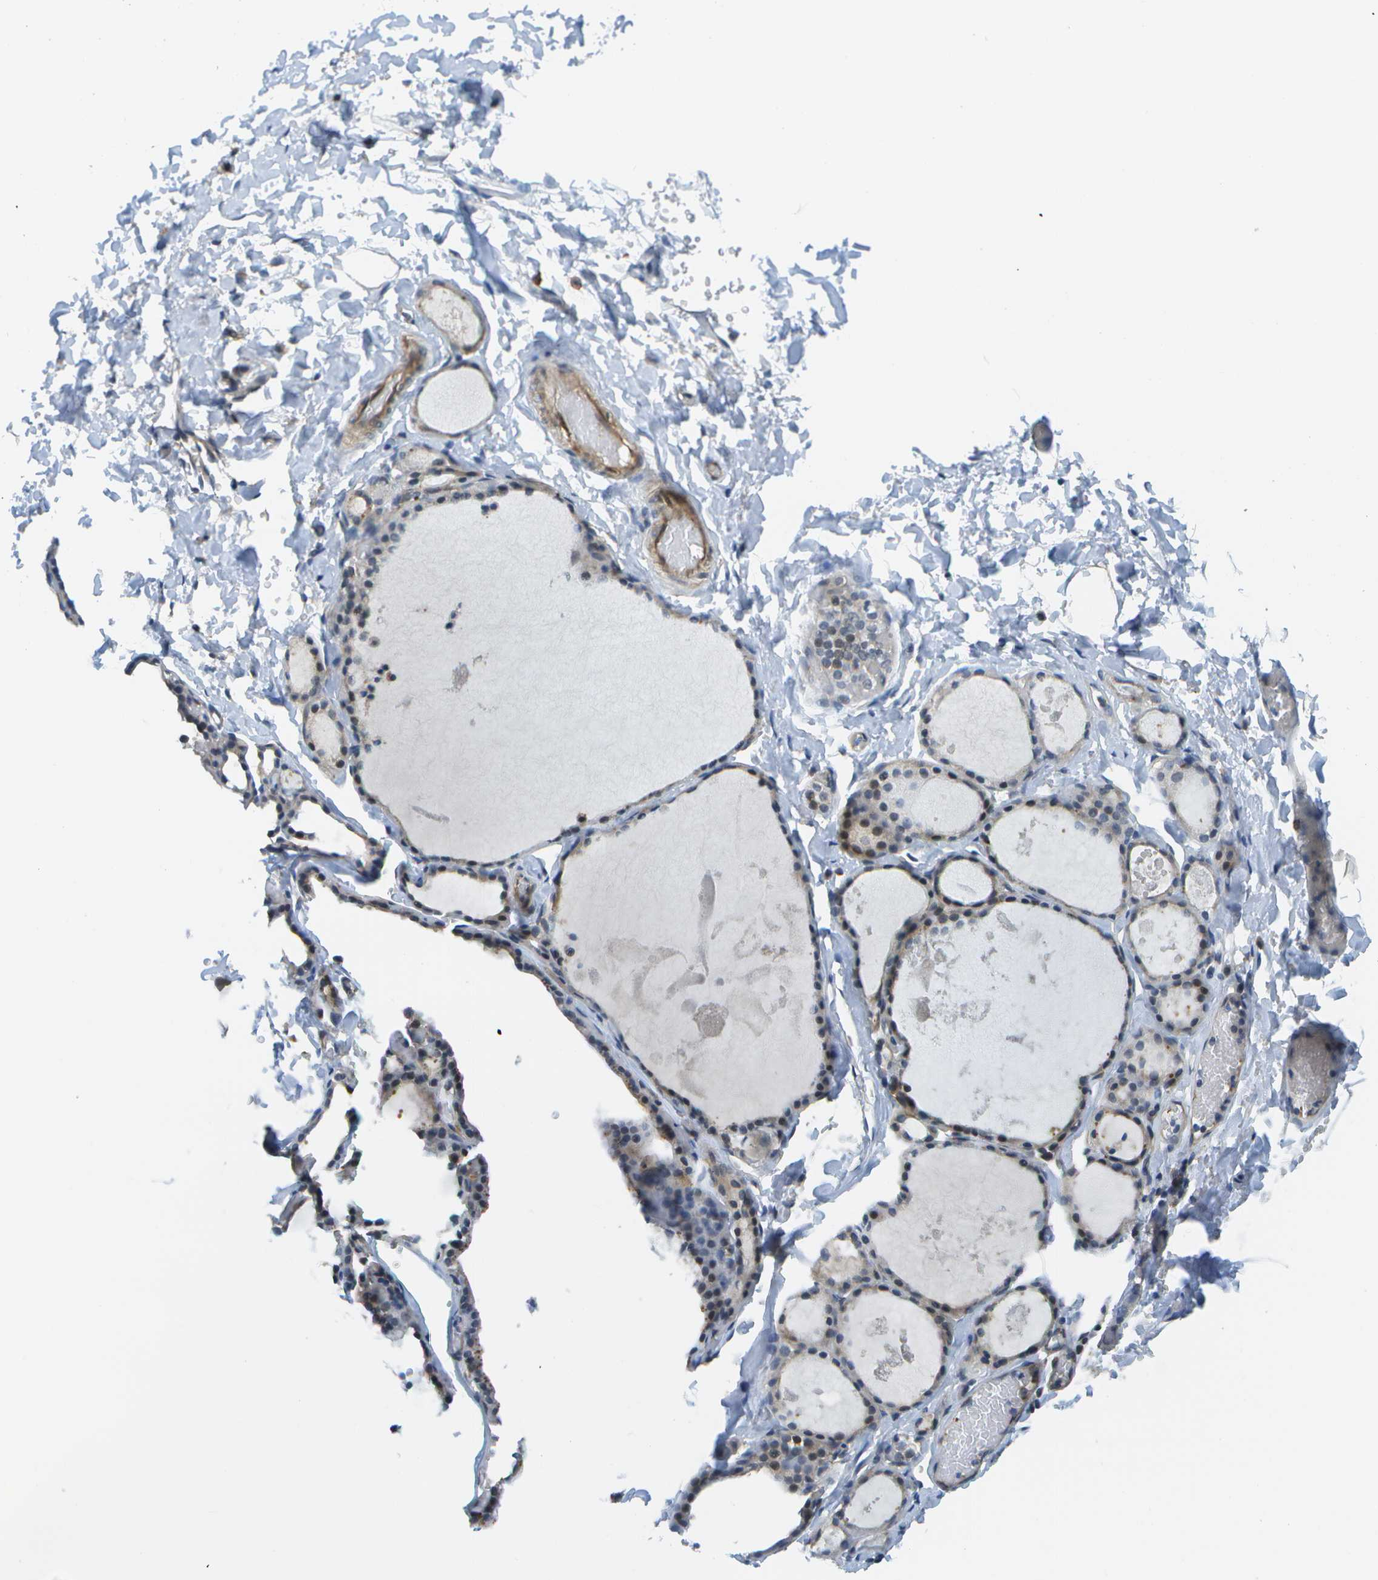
{"staining": {"intensity": "negative", "quantity": "none", "location": "none"}, "tissue": "thyroid gland", "cell_type": "Glandular cells", "image_type": "normal", "snomed": [{"axis": "morphology", "description": "Normal tissue, NOS"}, {"axis": "topography", "description": "Thyroid gland"}], "caption": "A high-resolution photomicrograph shows immunohistochemistry staining of benign thyroid gland, which shows no significant expression in glandular cells. Nuclei are stained in blue.", "gene": "KIAA0040", "patient": {"sex": "male", "age": 56}}